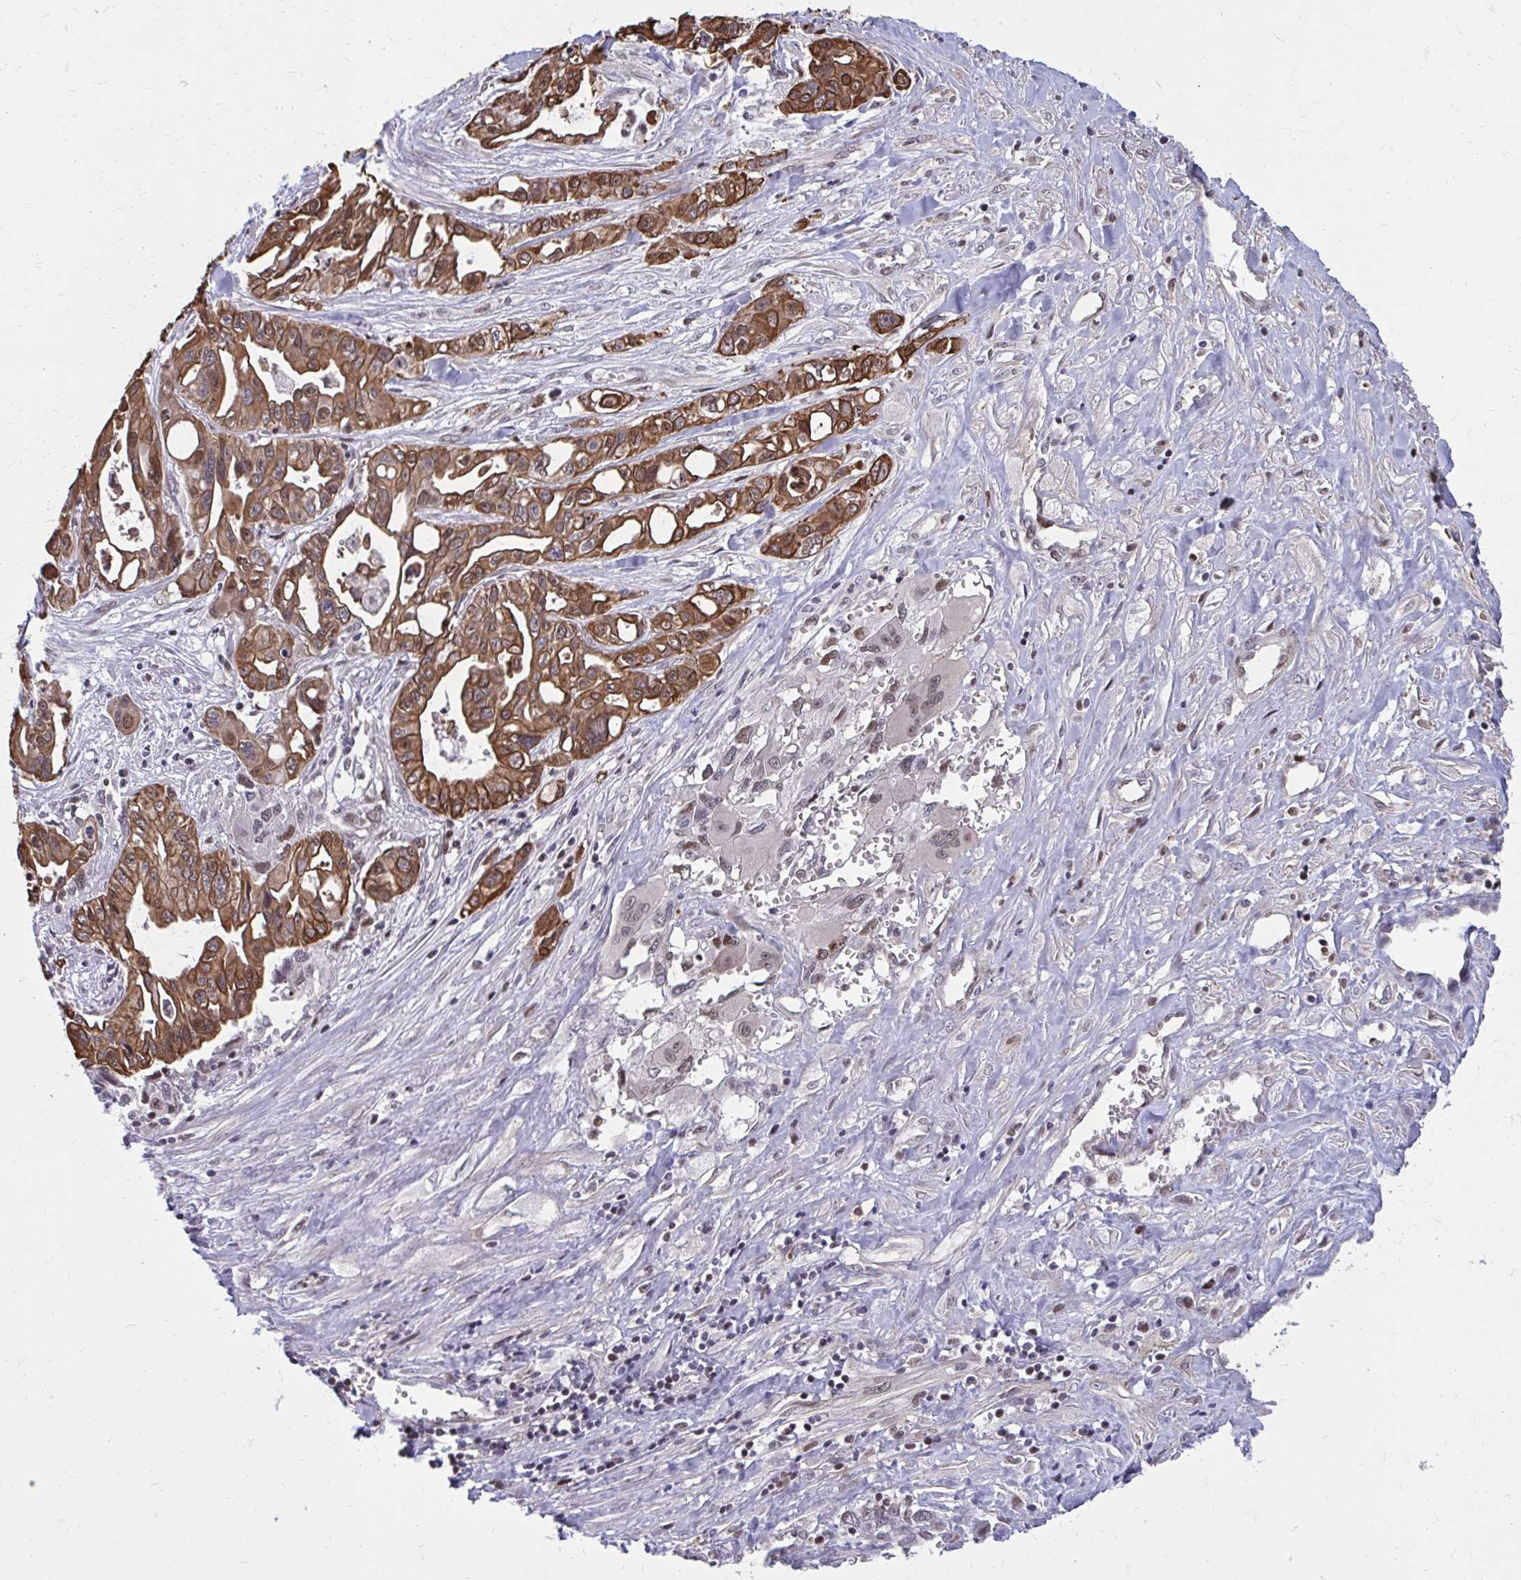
{"staining": {"intensity": "strong", "quantity": ">75%", "location": "cytoplasmic/membranous,nuclear"}, "tissue": "pancreatic cancer", "cell_type": "Tumor cells", "image_type": "cancer", "snomed": [{"axis": "morphology", "description": "Adenocarcinoma, NOS"}, {"axis": "topography", "description": "Pancreas"}], "caption": "Pancreatic adenocarcinoma was stained to show a protein in brown. There is high levels of strong cytoplasmic/membranous and nuclear expression in approximately >75% of tumor cells.", "gene": "ANKRD30B", "patient": {"sex": "female", "age": 47}}